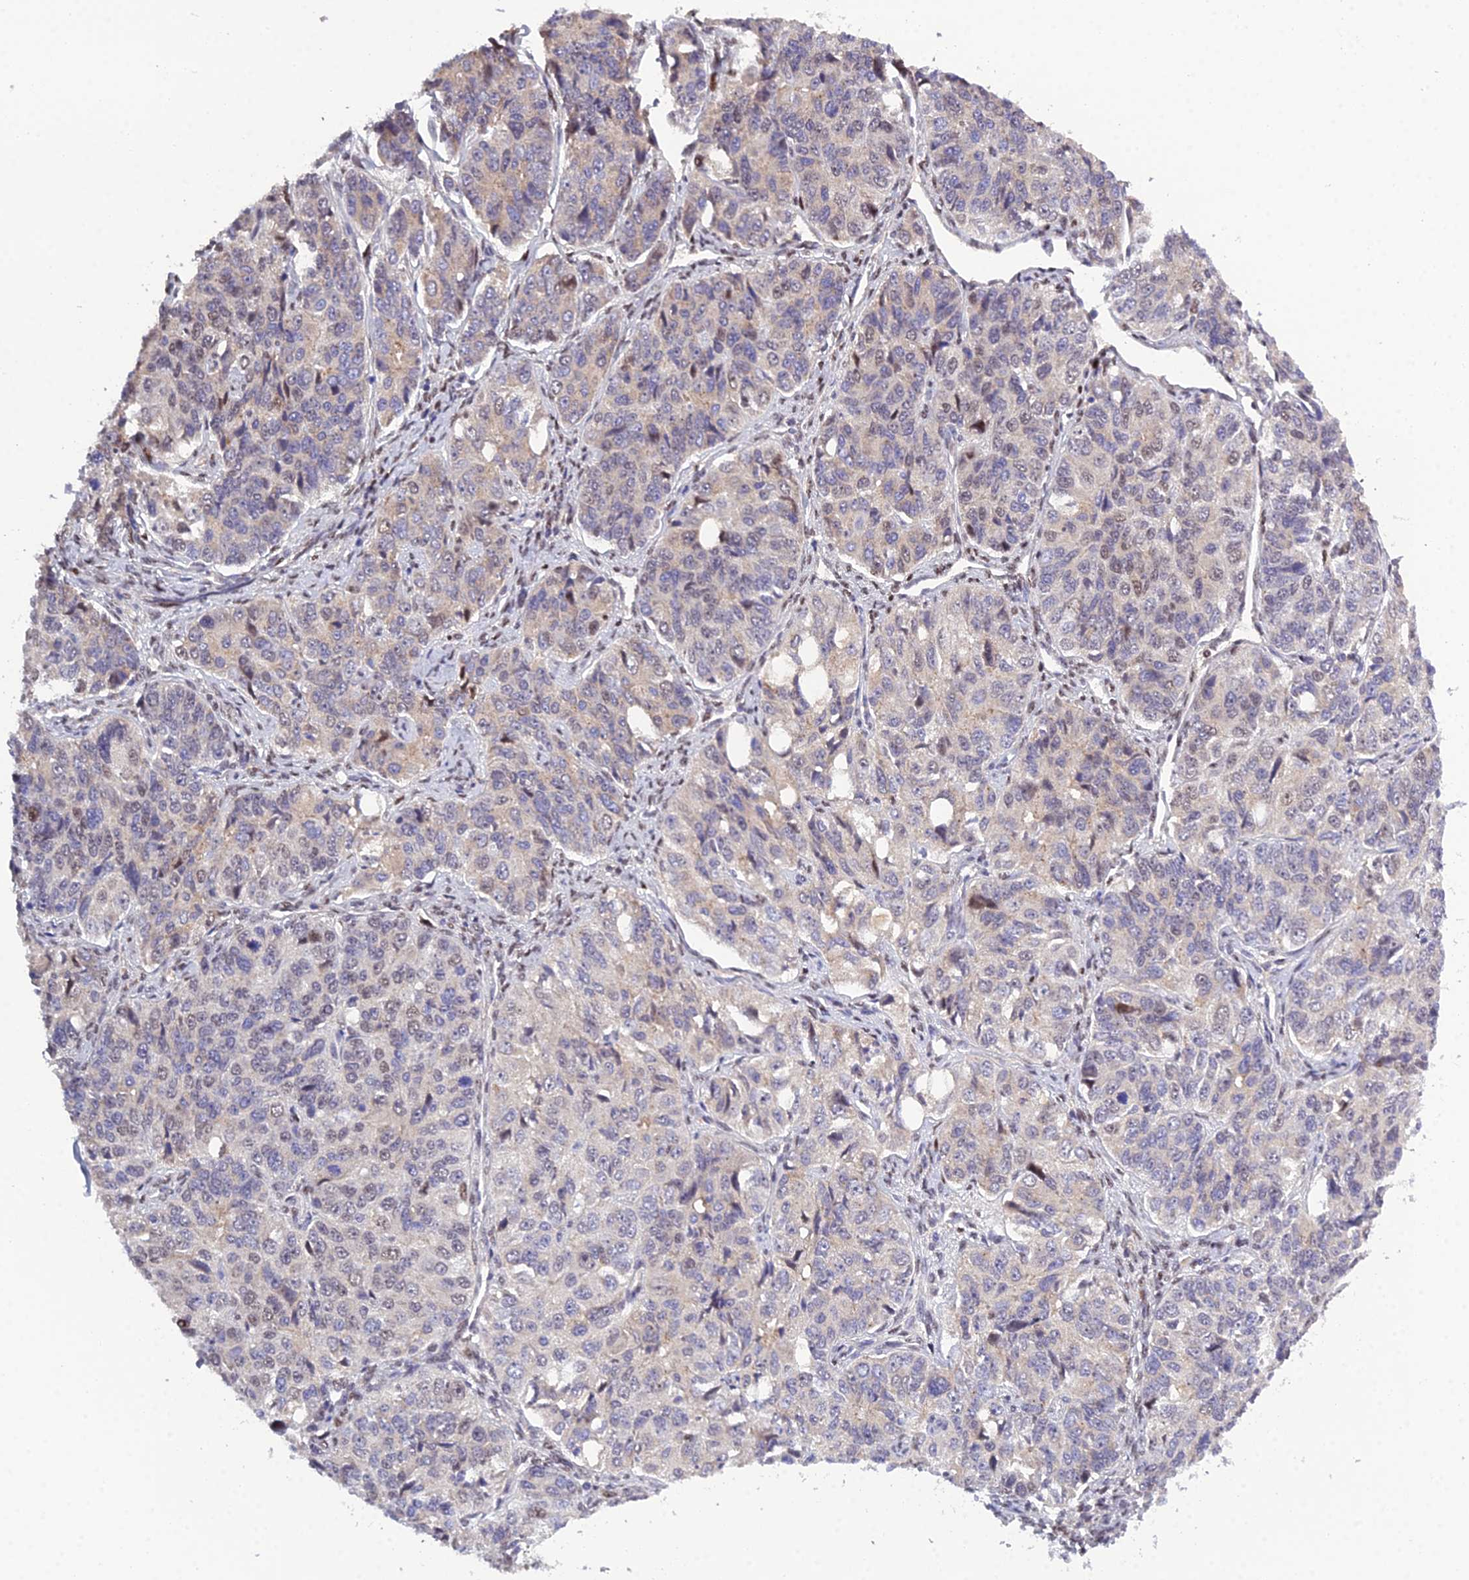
{"staining": {"intensity": "moderate", "quantity": "<25%", "location": "nuclear"}, "tissue": "ovarian cancer", "cell_type": "Tumor cells", "image_type": "cancer", "snomed": [{"axis": "morphology", "description": "Carcinoma, endometroid"}, {"axis": "topography", "description": "Ovary"}], "caption": "Ovarian cancer (endometroid carcinoma) was stained to show a protein in brown. There is low levels of moderate nuclear positivity in approximately <25% of tumor cells.", "gene": "ARL2", "patient": {"sex": "female", "age": 51}}